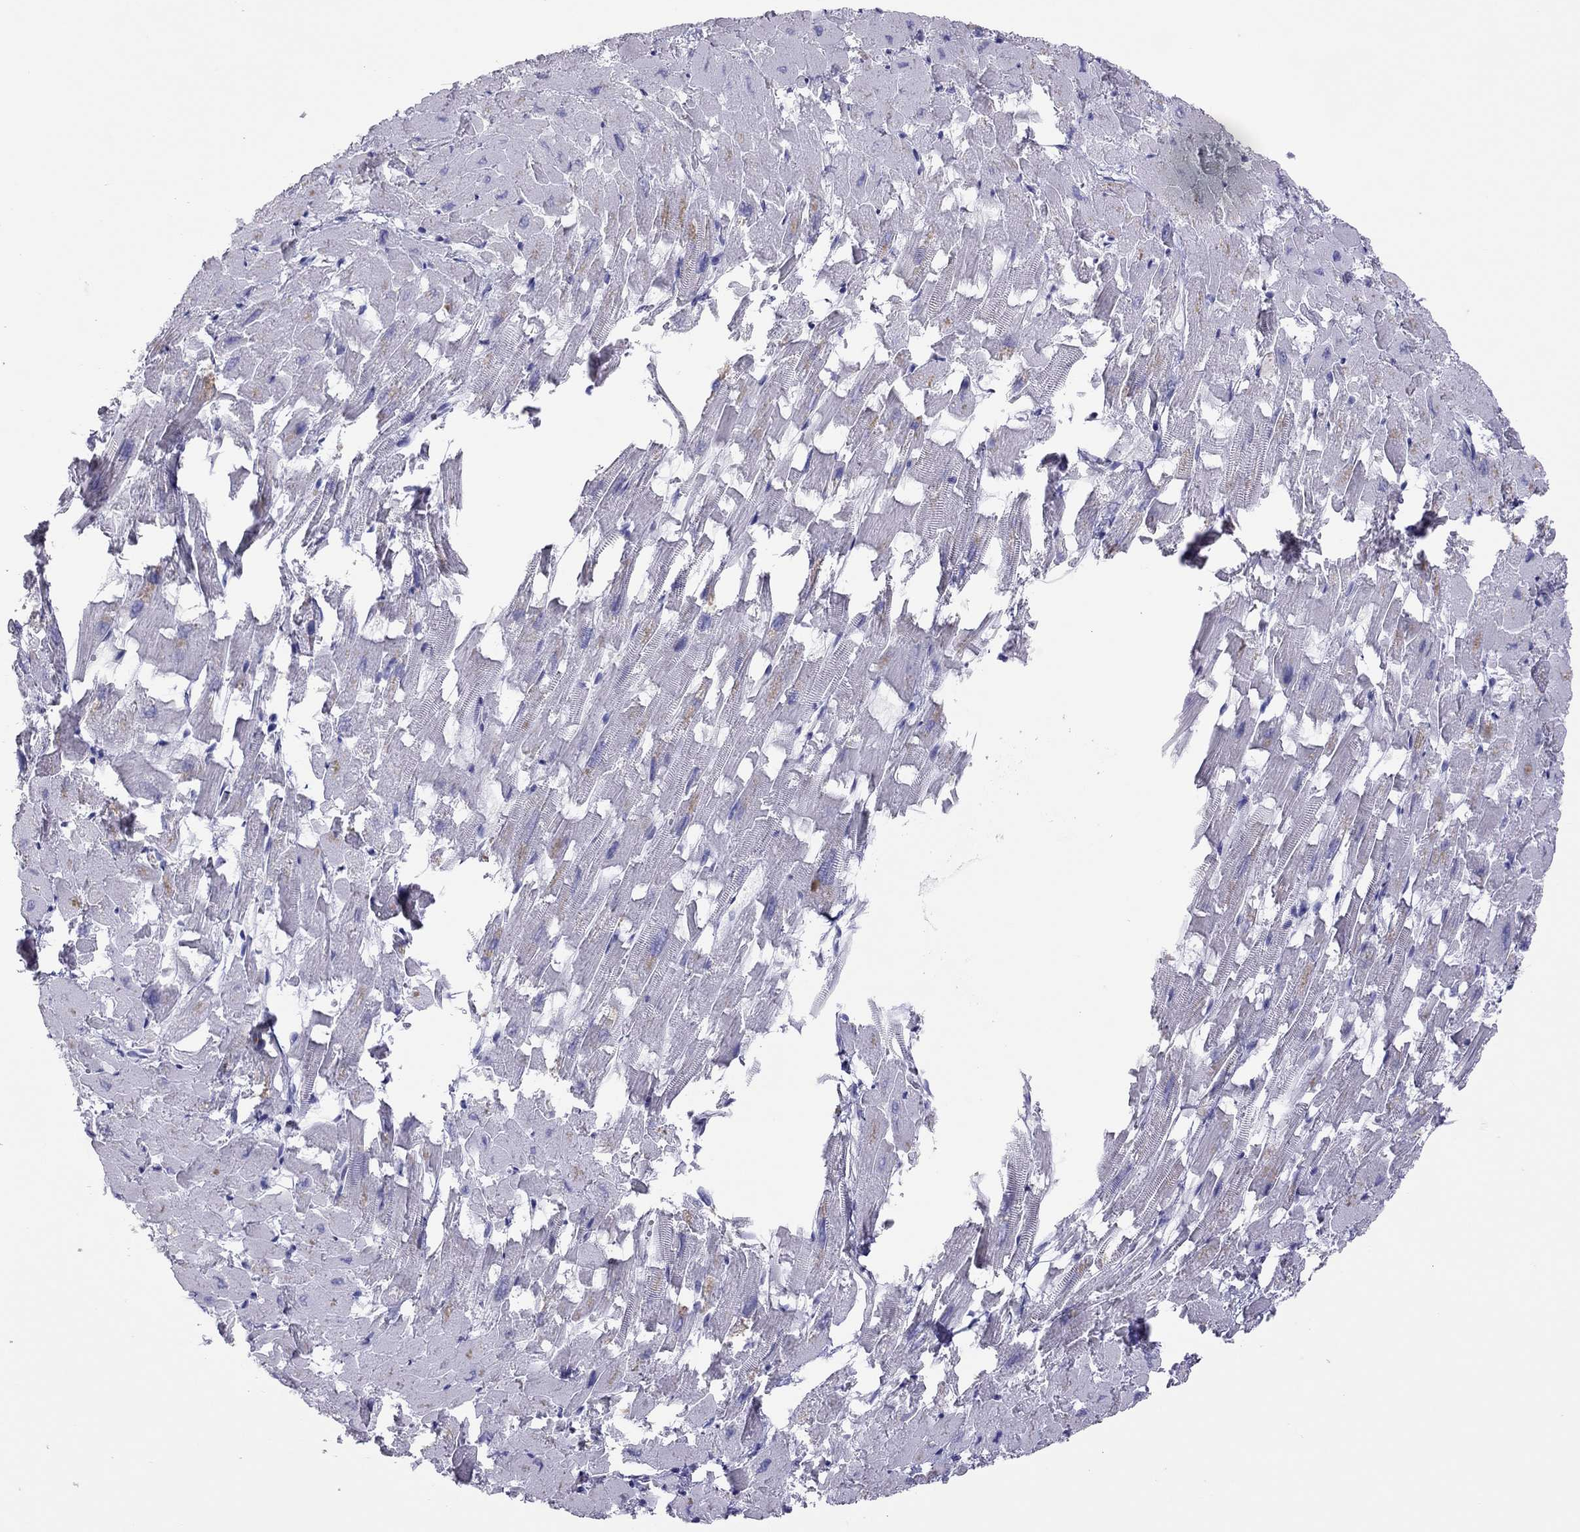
{"staining": {"intensity": "negative", "quantity": "none", "location": "none"}, "tissue": "heart muscle", "cell_type": "Cardiomyocytes", "image_type": "normal", "snomed": [{"axis": "morphology", "description": "Normal tissue, NOS"}, {"axis": "topography", "description": "Heart"}], "caption": "Protein analysis of normal heart muscle exhibits no significant expression in cardiomyocytes.", "gene": "CHRNB3", "patient": {"sex": "female", "age": 64}}